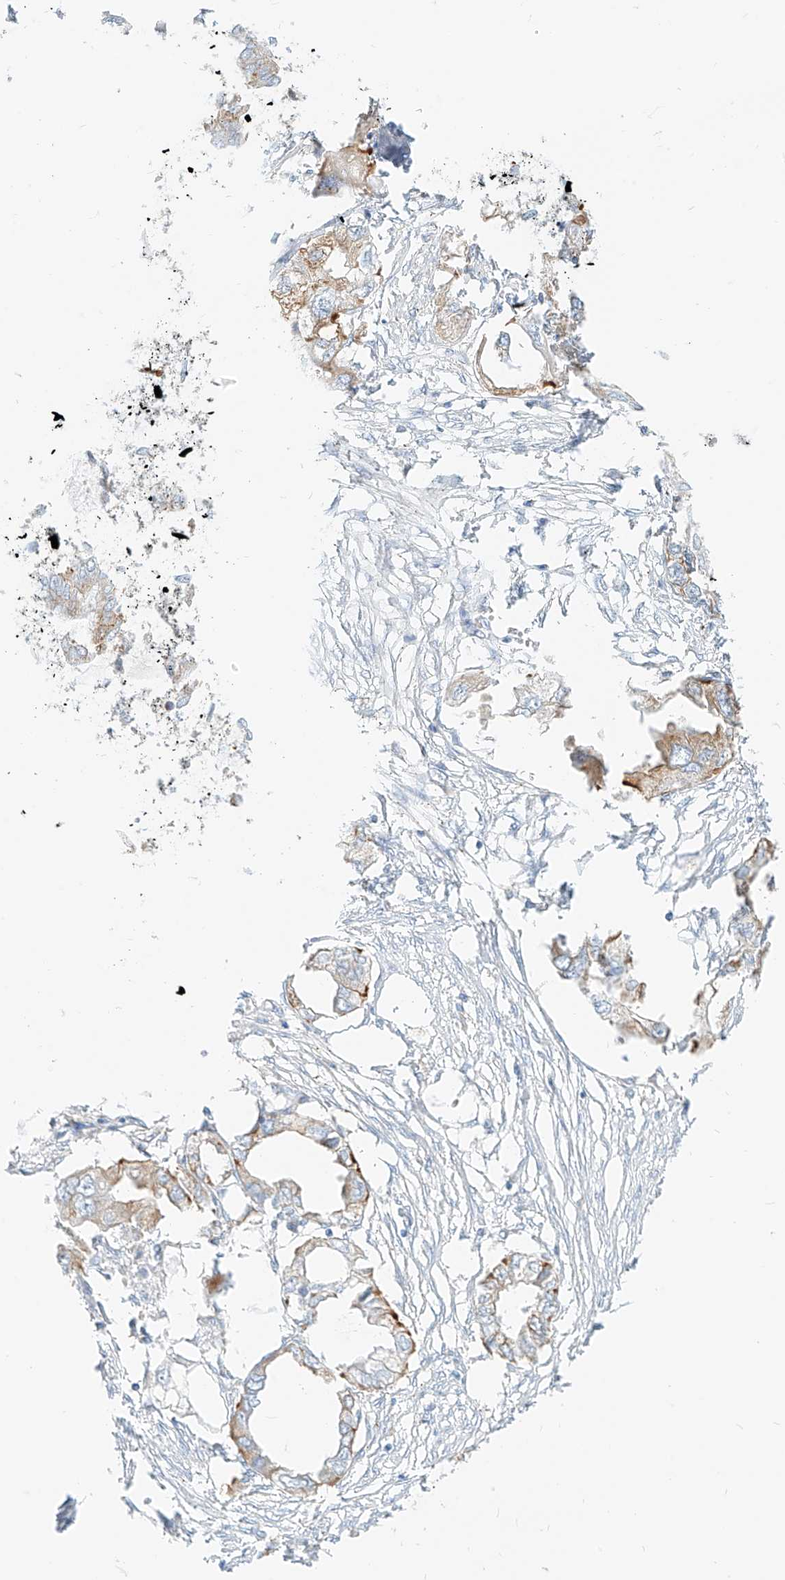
{"staining": {"intensity": "weak", "quantity": ">75%", "location": "cytoplasmic/membranous"}, "tissue": "endometrial cancer", "cell_type": "Tumor cells", "image_type": "cancer", "snomed": [{"axis": "morphology", "description": "Adenocarcinoma, NOS"}, {"axis": "morphology", "description": "Adenocarcinoma, metastatic, NOS"}, {"axis": "topography", "description": "Adipose tissue"}, {"axis": "topography", "description": "Endometrium"}], "caption": "Endometrial metastatic adenocarcinoma stained with a brown dye shows weak cytoplasmic/membranous positive expression in approximately >75% of tumor cells.", "gene": "SLC35F6", "patient": {"sex": "female", "age": 67}}